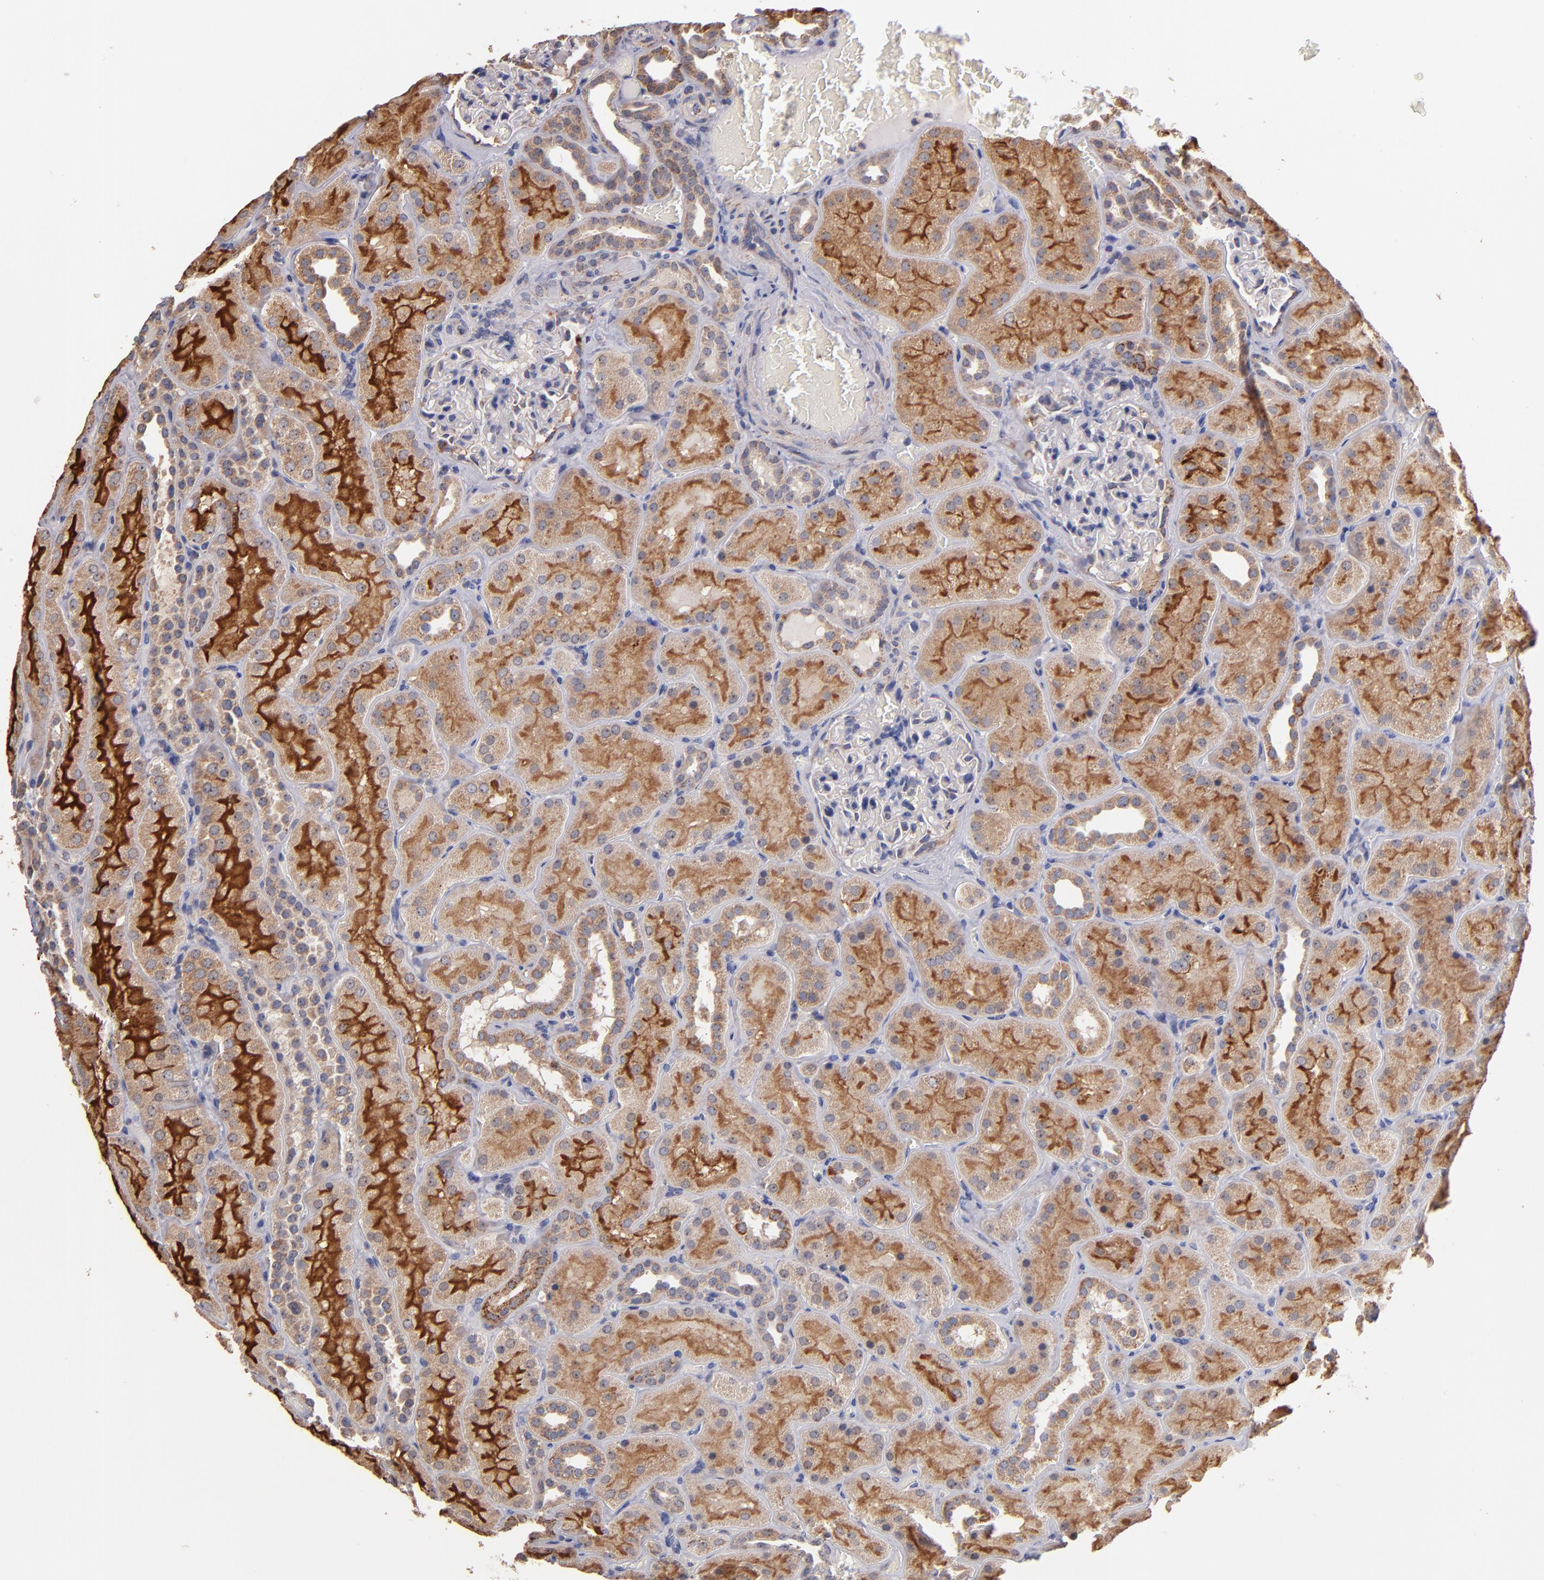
{"staining": {"intensity": "negative", "quantity": "none", "location": "none"}, "tissue": "kidney", "cell_type": "Cells in glomeruli", "image_type": "normal", "snomed": [{"axis": "morphology", "description": "Normal tissue, NOS"}, {"axis": "topography", "description": "Kidney"}], "caption": "The histopathology image demonstrates no staining of cells in glomeruli in unremarkable kidney.", "gene": "DIABLO", "patient": {"sex": "male", "age": 28}}